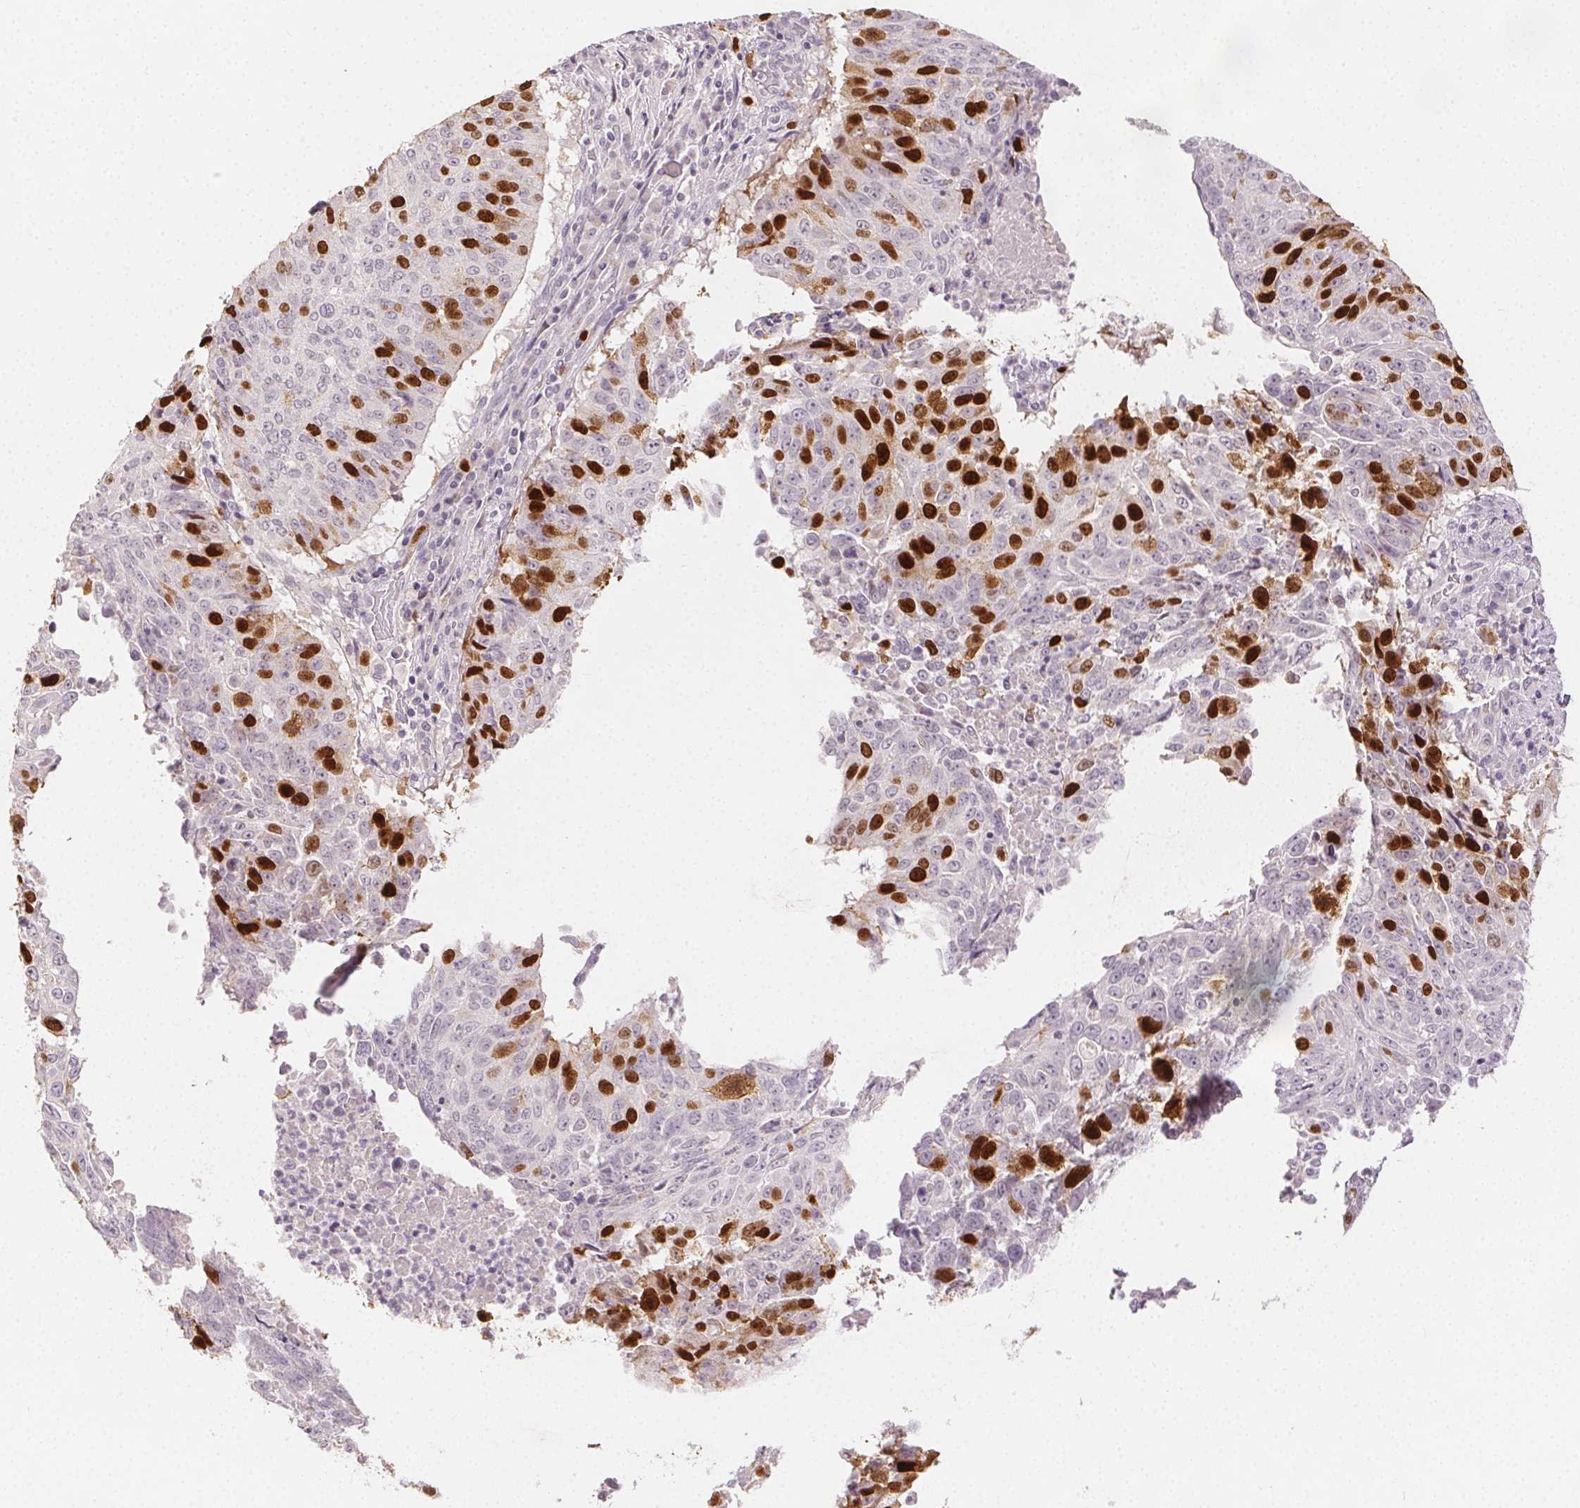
{"staining": {"intensity": "moderate", "quantity": "25%-75%", "location": "nuclear"}, "tissue": "lung cancer", "cell_type": "Tumor cells", "image_type": "cancer", "snomed": [{"axis": "morphology", "description": "Normal tissue, NOS"}, {"axis": "morphology", "description": "Squamous cell carcinoma, NOS"}, {"axis": "topography", "description": "Bronchus"}, {"axis": "topography", "description": "Lung"}], "caption": "IHC photomicrograph of neoplastic tissue: human lung squamous cell carcinoma stained using immunohistochemistry (IHC) displays medium levels of moderate protein expression localized specifically in the nuclear of tumor cells, appearing as a nuclear brown color.", "gene": "ANLN", "patient": {"sex": "male", "age": 64}}